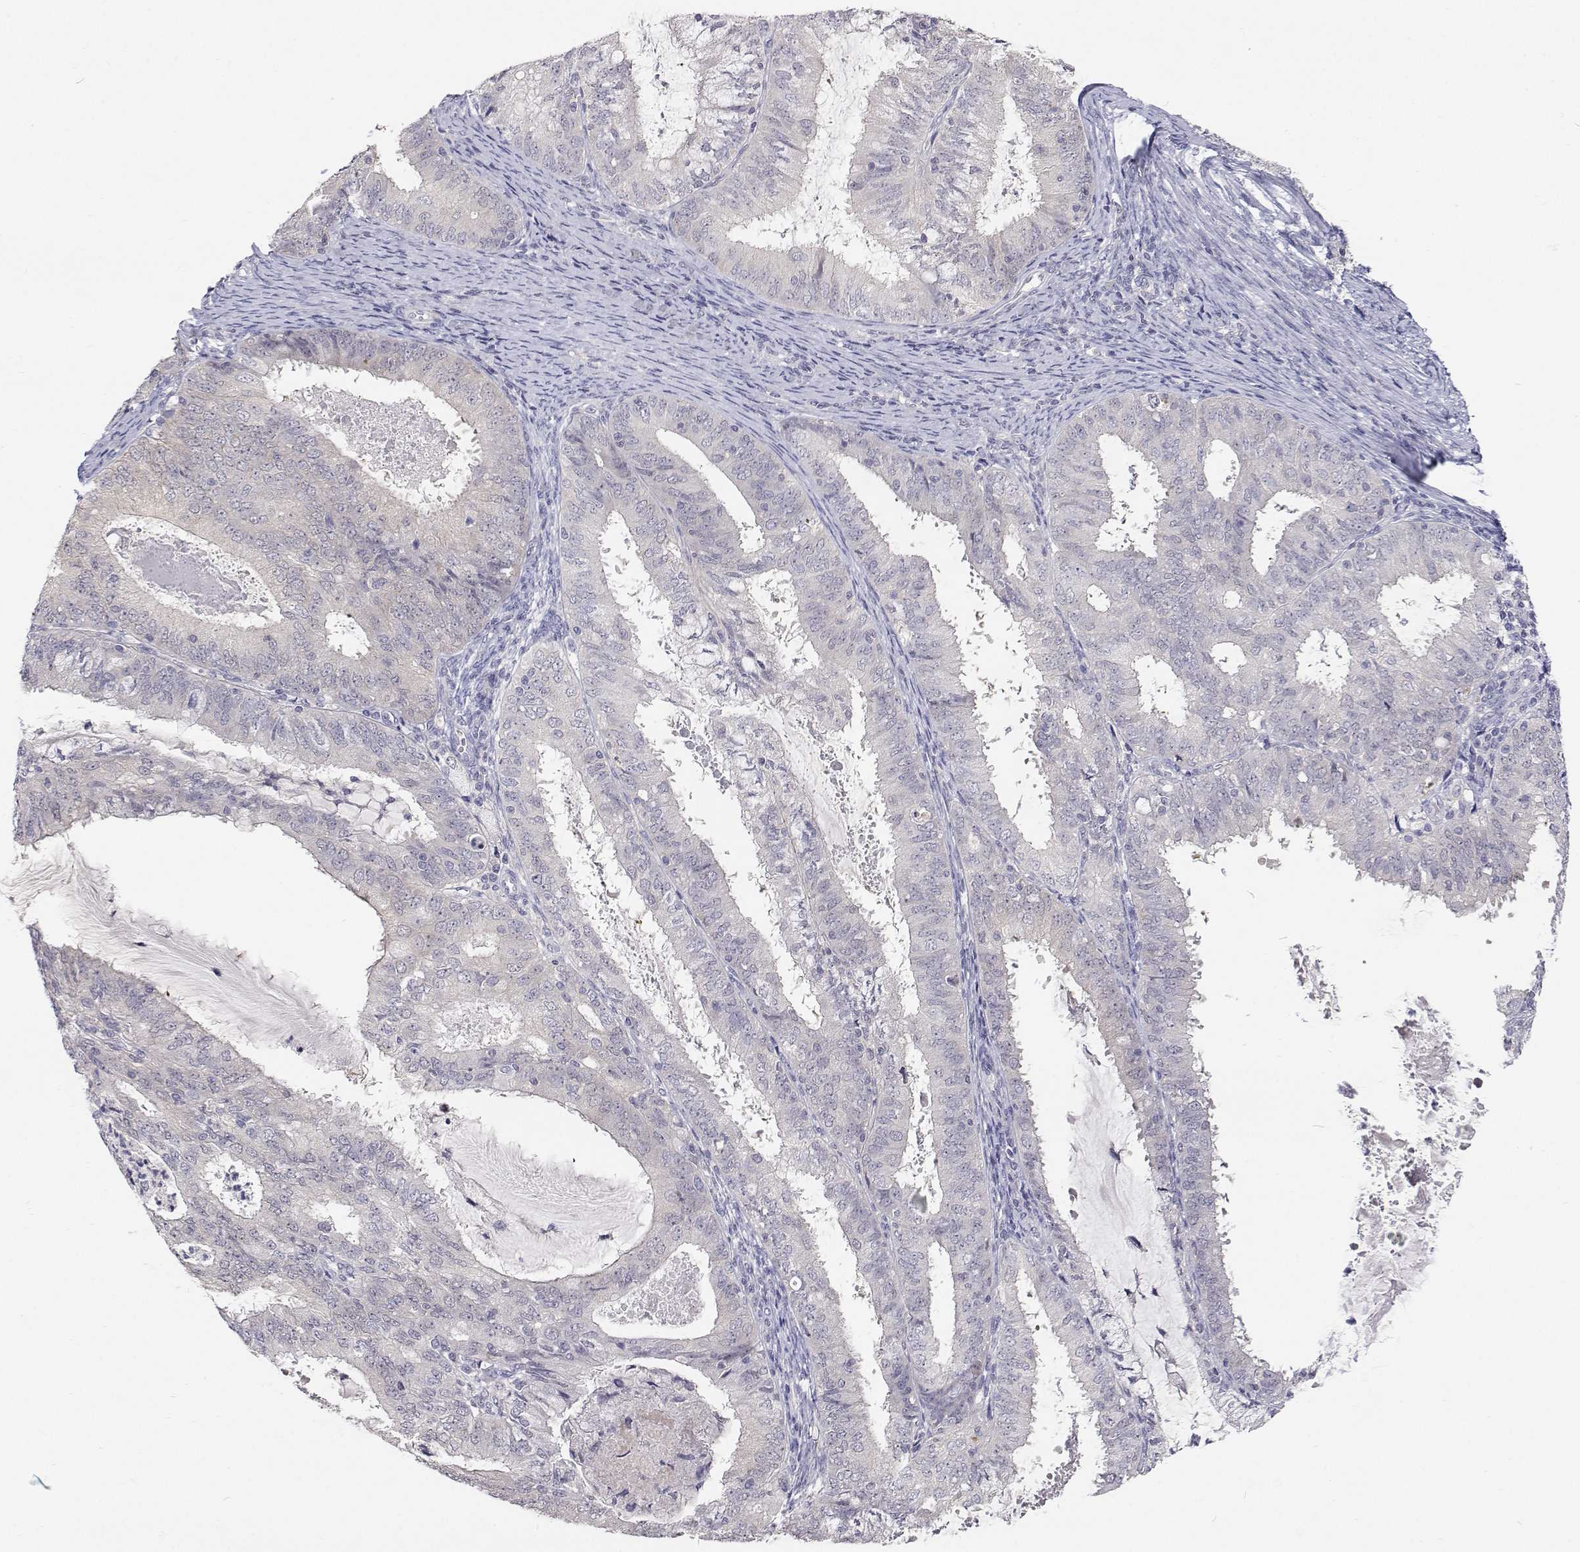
{"staining": {"intensity": "negative", "quantity": "none", "location": "none"}, "tissue": "endometrial cancer", "cell_type": "Tumor cells", "image_type": "cancer", "snomed": [{"axis": "morphology", "description": "Adenocarcinoma, NOS"}, {"axis": "topography", "description": "Endometrium"}], "caption": "Immunohistochemistry (IHC) of adenocarcinoma (endometrial) exhibits no expression in tumor cells. (Brightfield microscopy of DAB IHC at high magnification).", "gene": "MYPN", "patient": {"sex": "female", "age": 57}}